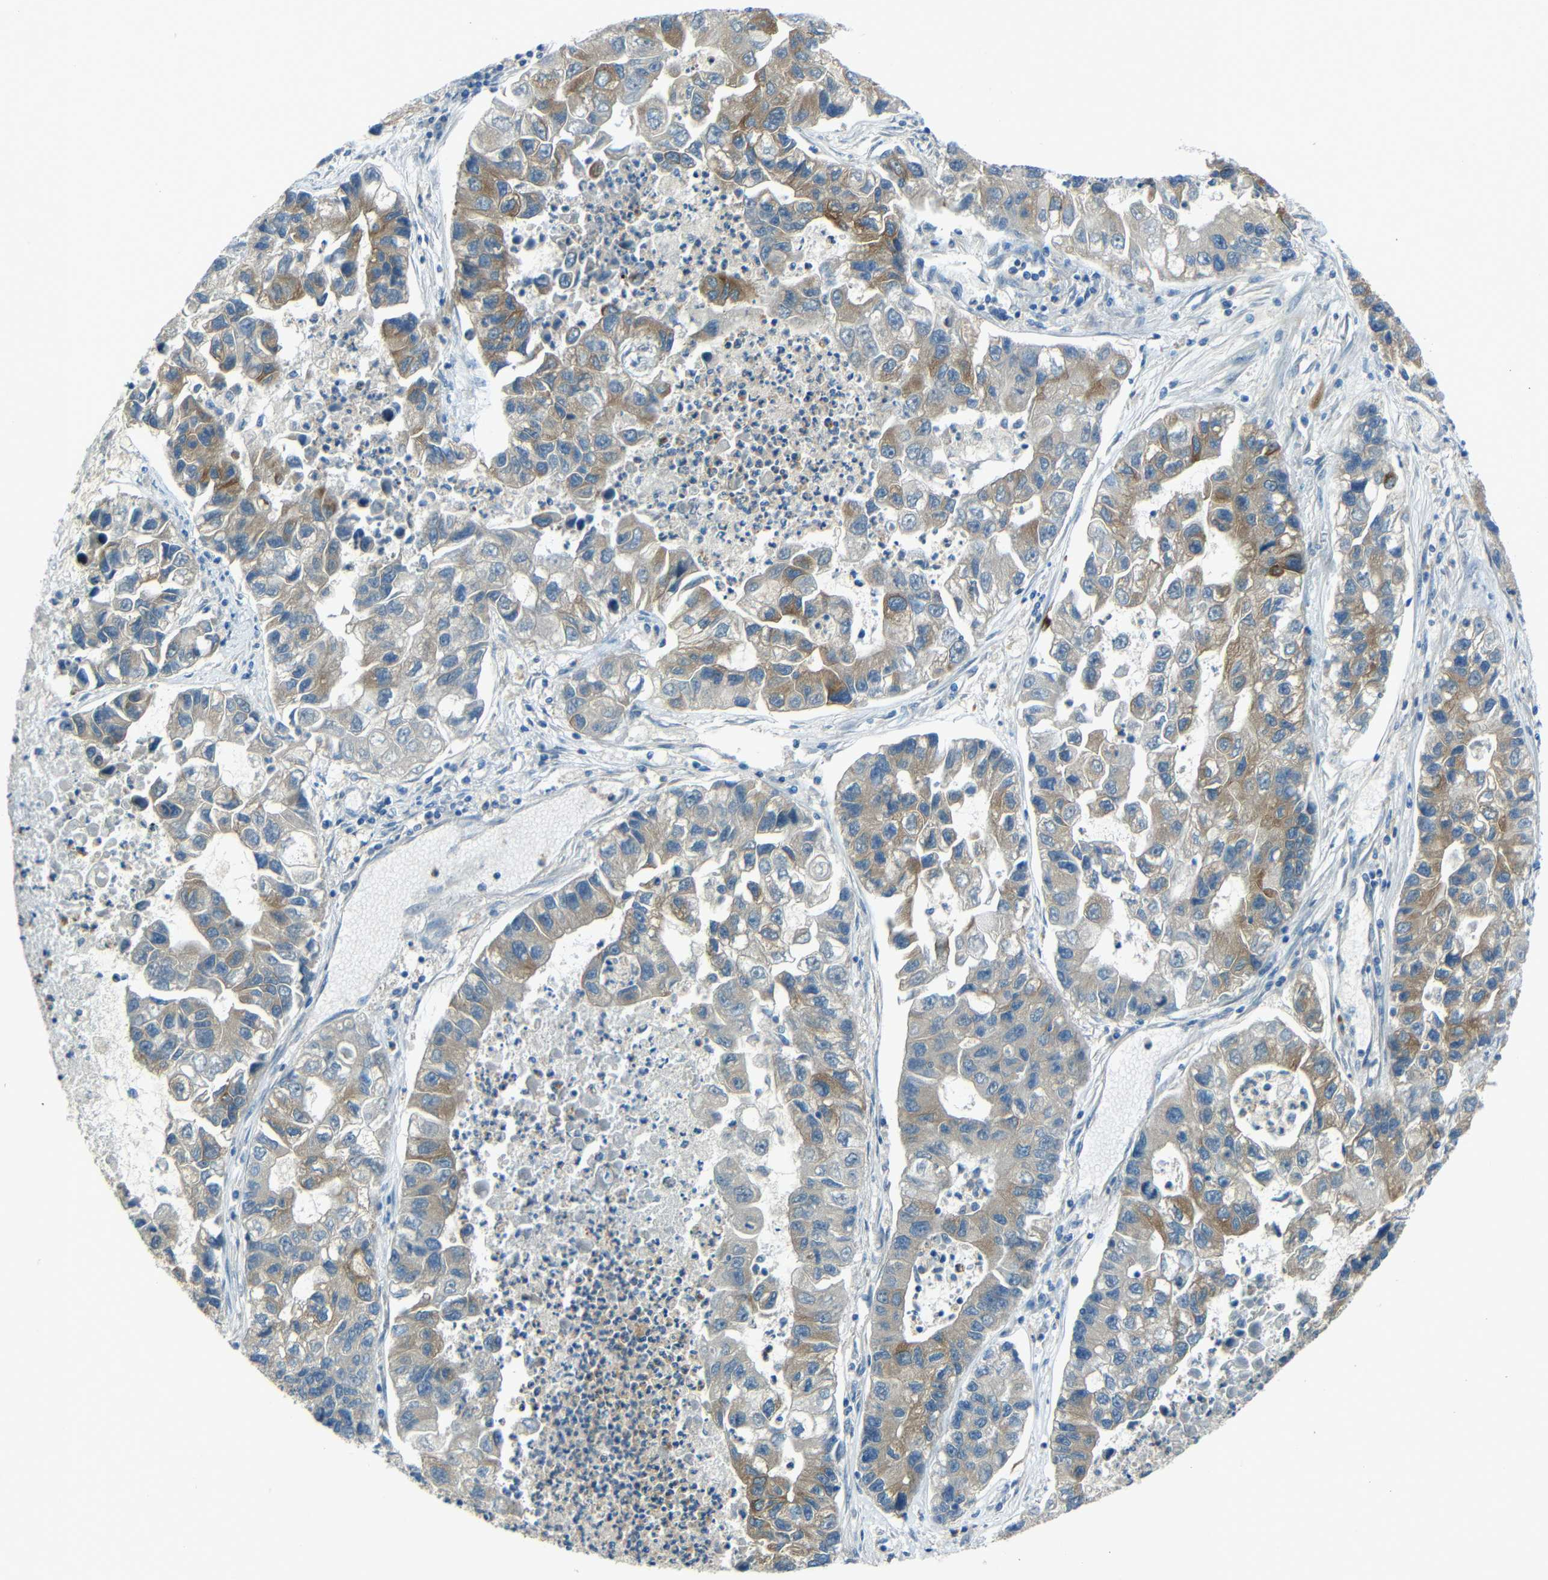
{"staining": {"intensity": "moderate", "quantity": "25%-75%", "location": "cytoplasmic/membranous"}, "tissue": "lung cancer", "cell_type": "Tumor cells", "image_type": "cancer", "snomed": [{"axis": "morphology", "description": "Adenocarcinoma, NOS"}, {"axis": "topography", "description": "Lung"}], "caption": "Immunohistochemistry of adenocarcinoma (lung) reveals medium levels of moderate cytoplasmic/membranous positivity in approximately 25%-75% of tumor cells.", "gene": "DCLK1", "patient": {"sex": "female", "age": 51}}